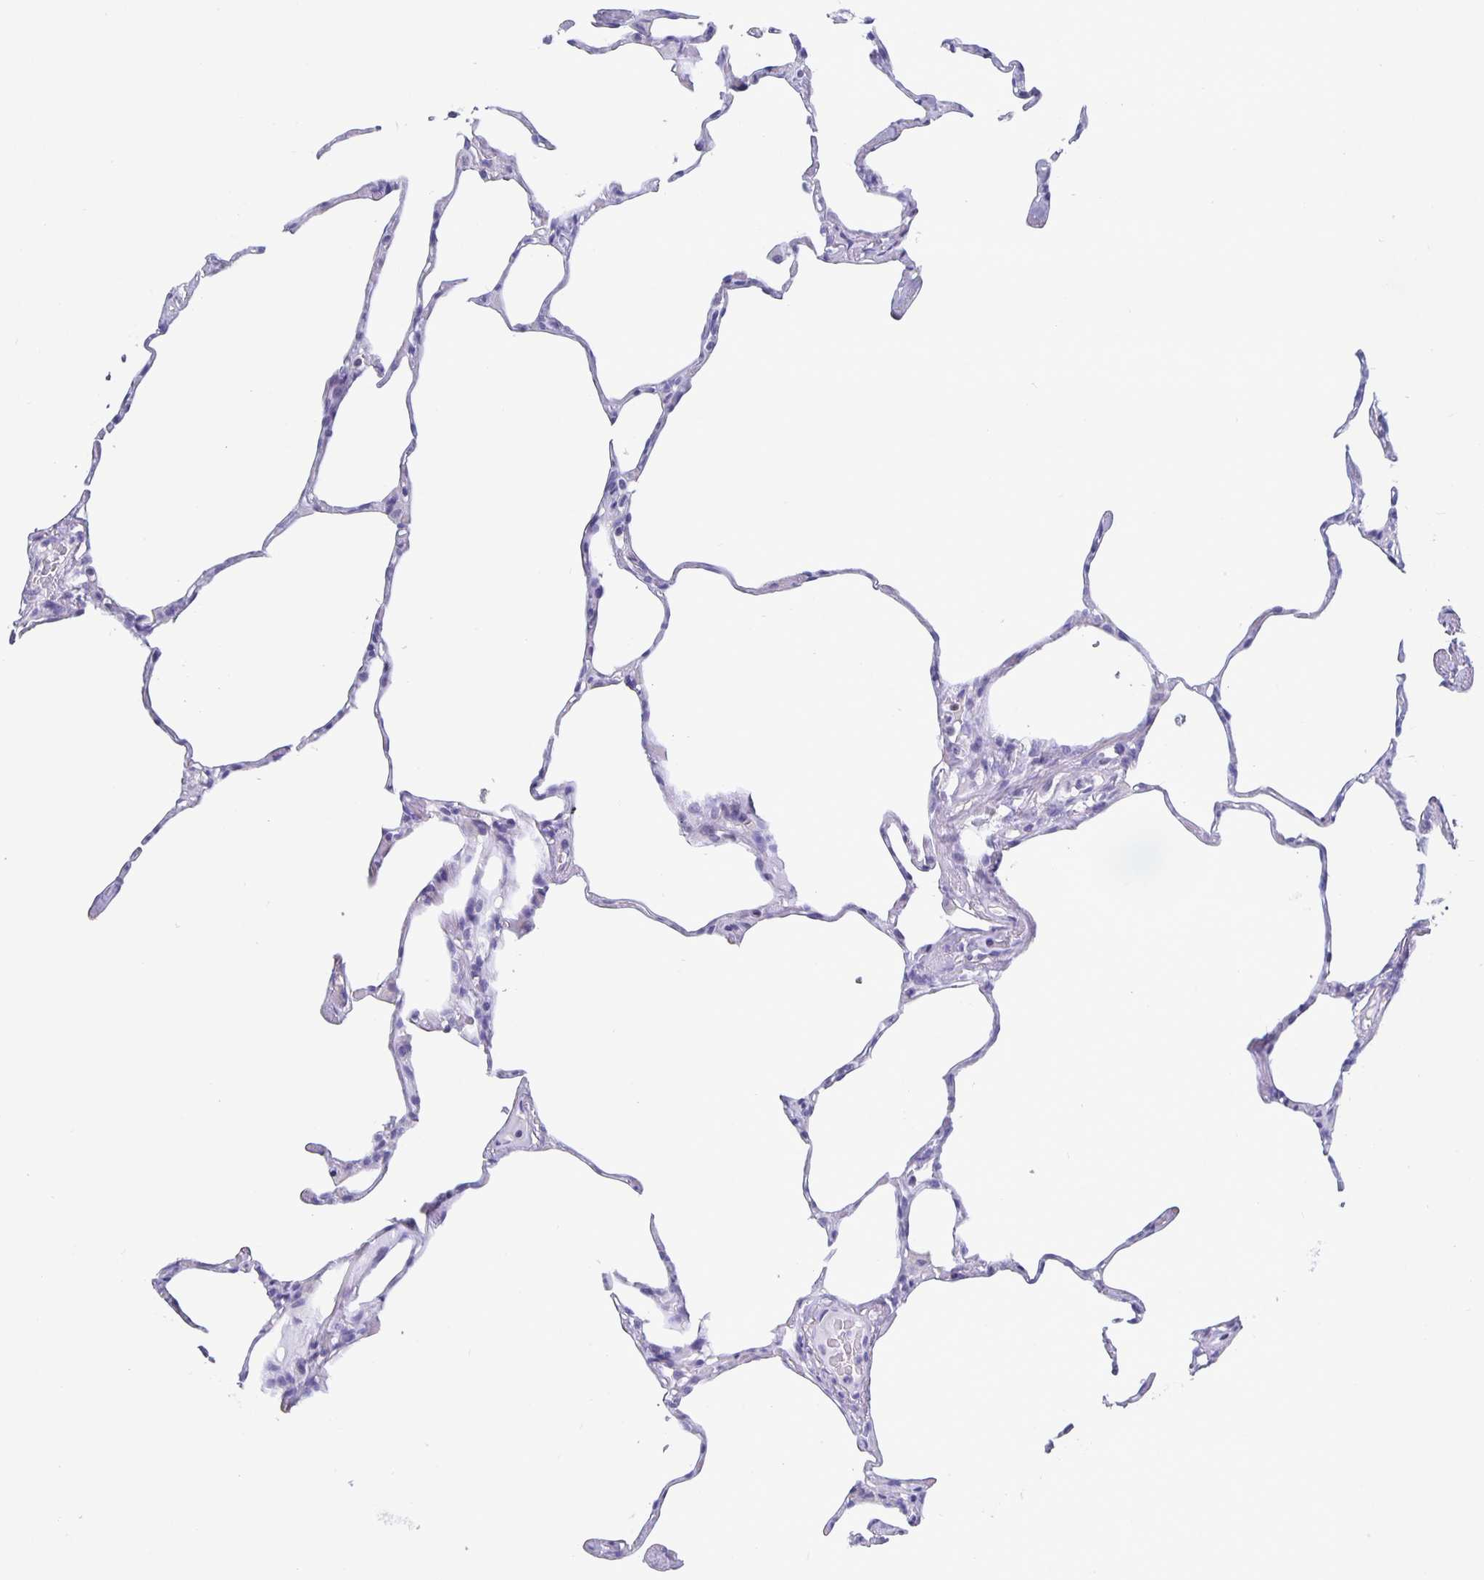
{"staining": {"intensity": "negative", "quantity": "none", "location": "none"}, "tissue": "lung", "cell_type": "Alveolar cells", "image_type": "normal", "snomed": [{"axis": "morphology", "description": "Normal tissue, NOS"}, {"axis": "topography", "description": "Lung"}], "caption": "A micrograph of lung stained for a protein shows no brown staining in alveolar cells. Brightfield microscopy of immunohistochemistry stained with DAB (brown) and hematoxylin (blue), captured at high magnification.", "gene": "SATB2", "patient": {"sex": "male", "age": 65}}